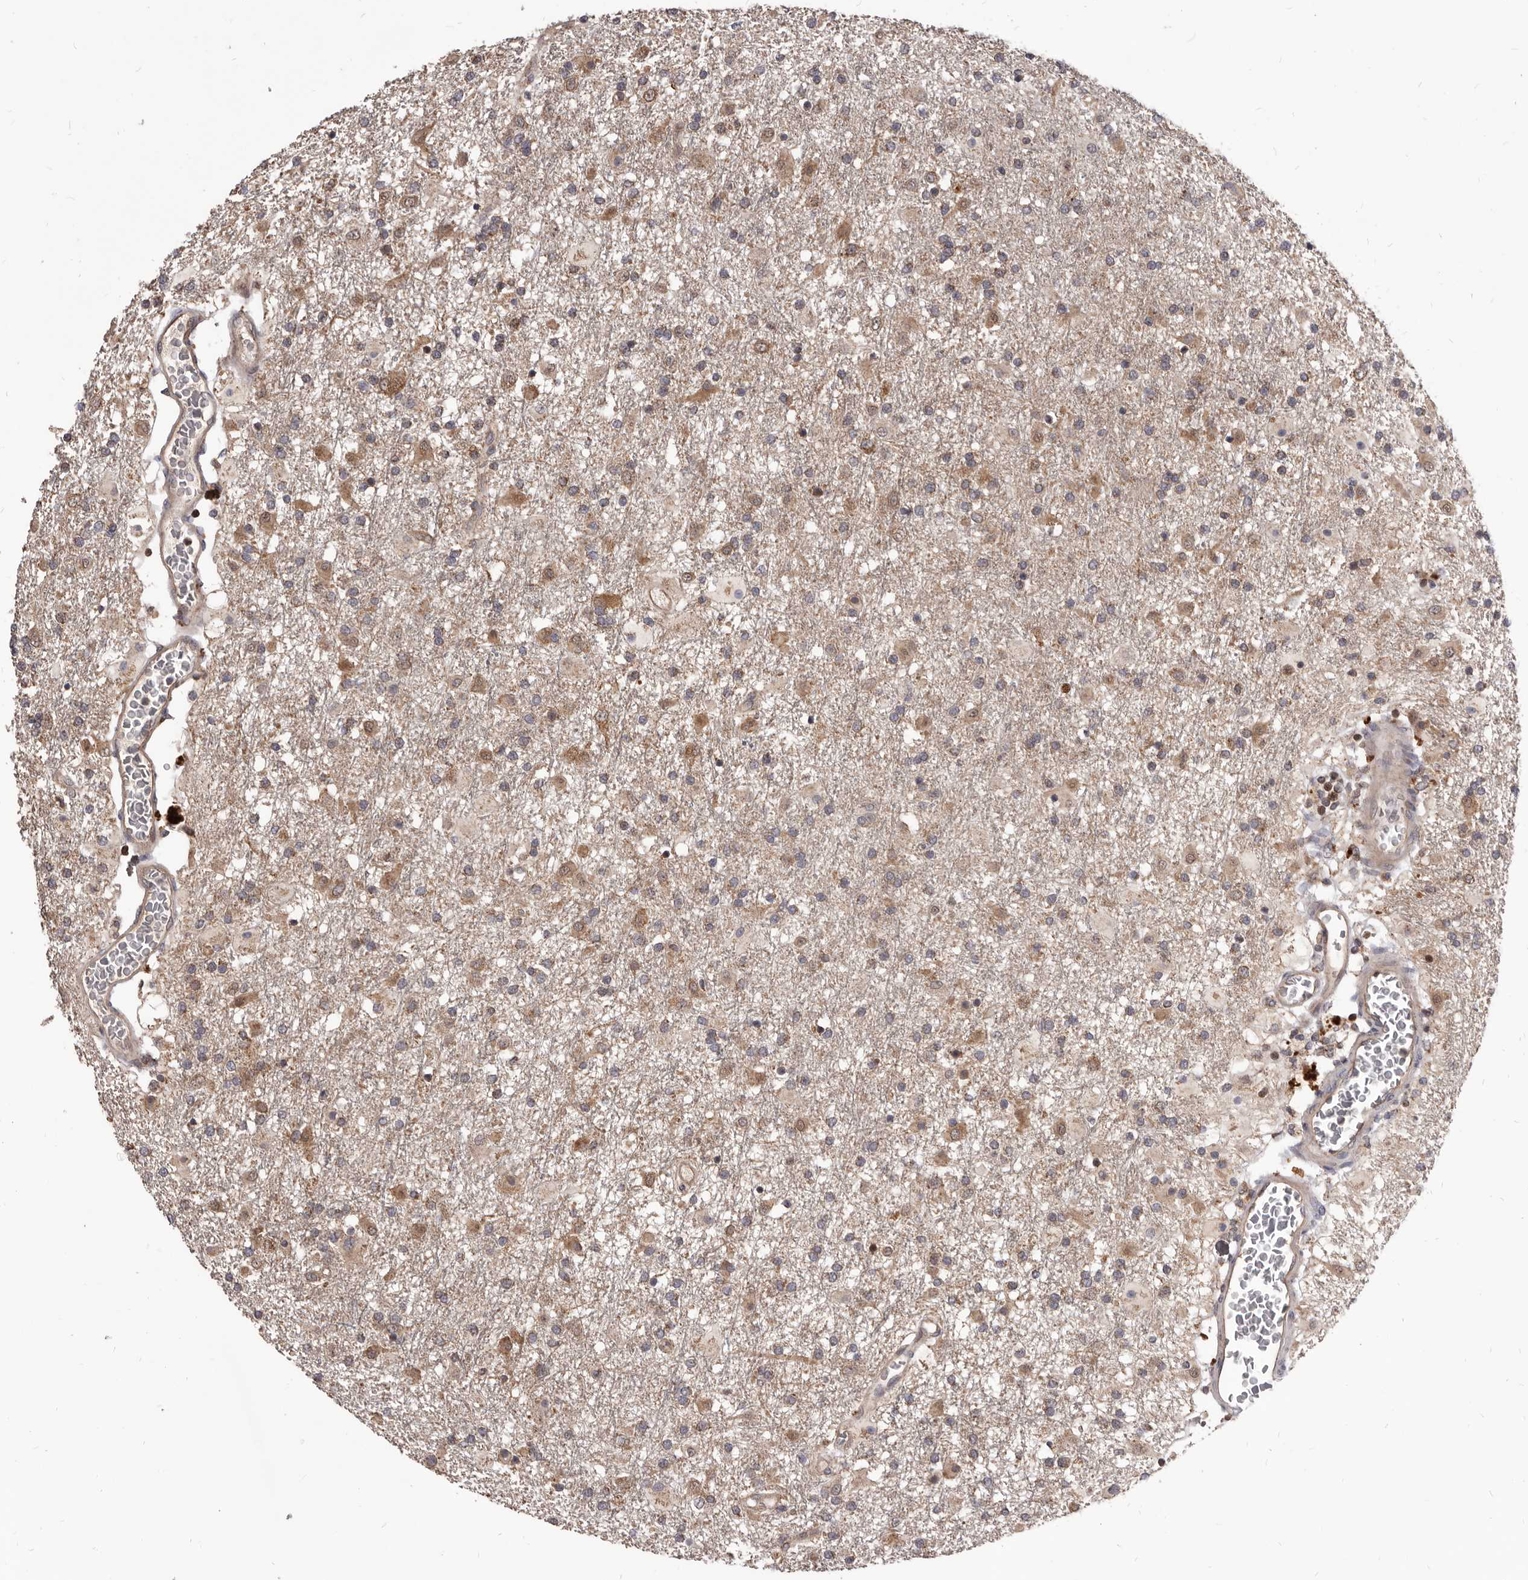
{"staining": {"intensity": "moderate", "quantity": "25%-75%", "location": "cytoplasmic/membranous"}, "tissue": "glioma", "cell_type": "Tumor cells", "image_type": "cancer", "snomed": [{"axis": "morphology", "description": "Glioma, malignant, Low grade"}, {"axis": "topography", "description": "Brain"}], "caption": "Immunohistochemical staining of human low-grade glioma (malignant) displays medium levels of moderate cytoplasmic/membranous staining in approximately 25%-75% of tumor cells.", "gene": "MAP3K14", "patient": {"sex": "male", "age": 65}}